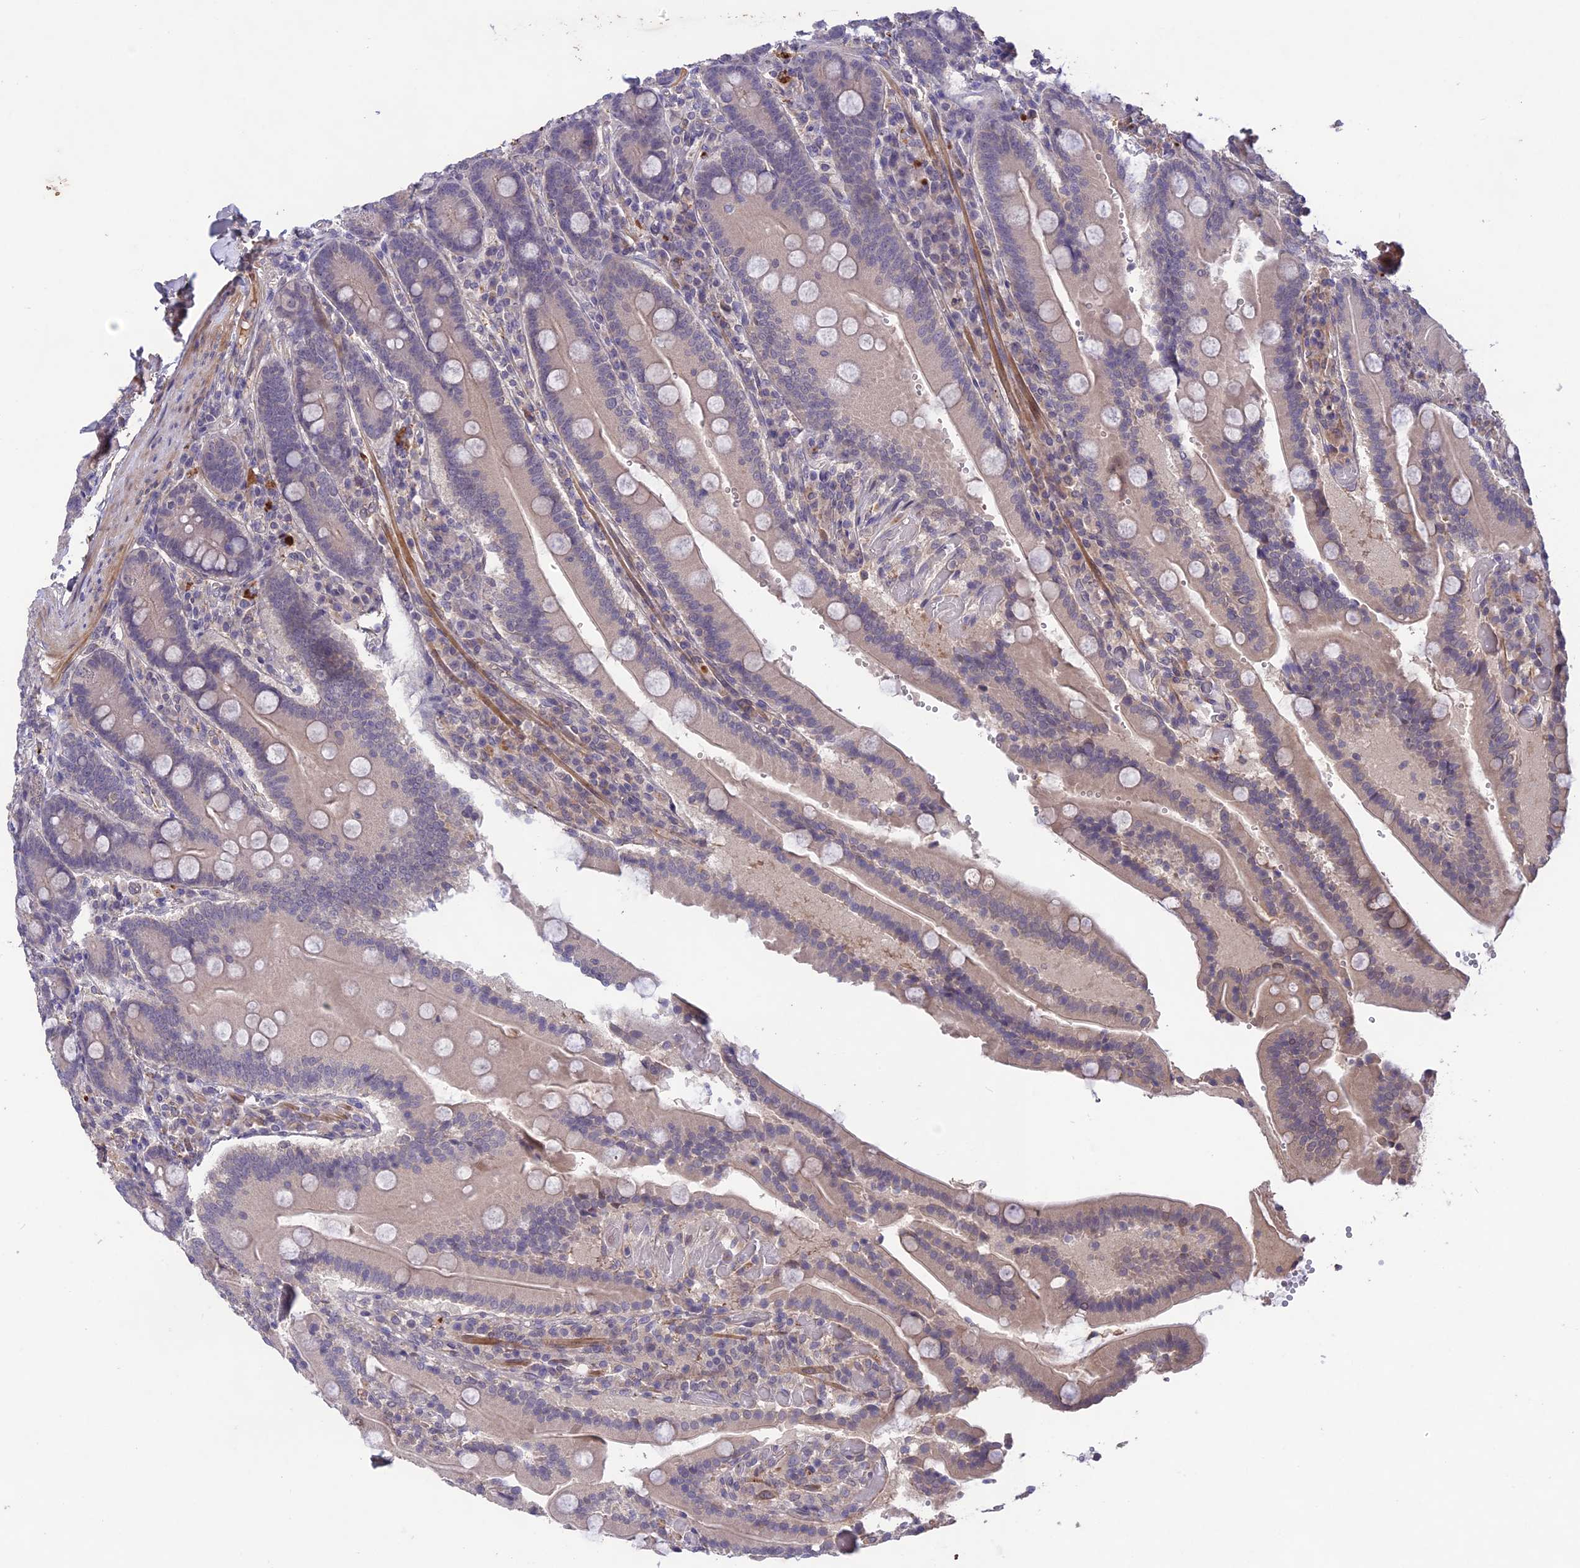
{"staining": {"intensity": "negative", "quantity": "none", "location": "none"}, "tissue": "duodenum", "cell_type": "Glandular cells", "image_type": "normal", "snomed": [{"axis": "morphology", "description": "Normal tissue, NOS"}, {"axis": "topography", "description": "Duodenum"}], "caption": "Image shows no protein staining in glandular cells of normal duodenum. (DAB IHC, high magnification).", "gene": "ADO", "patient": {"sex": "female", "age": 62}}